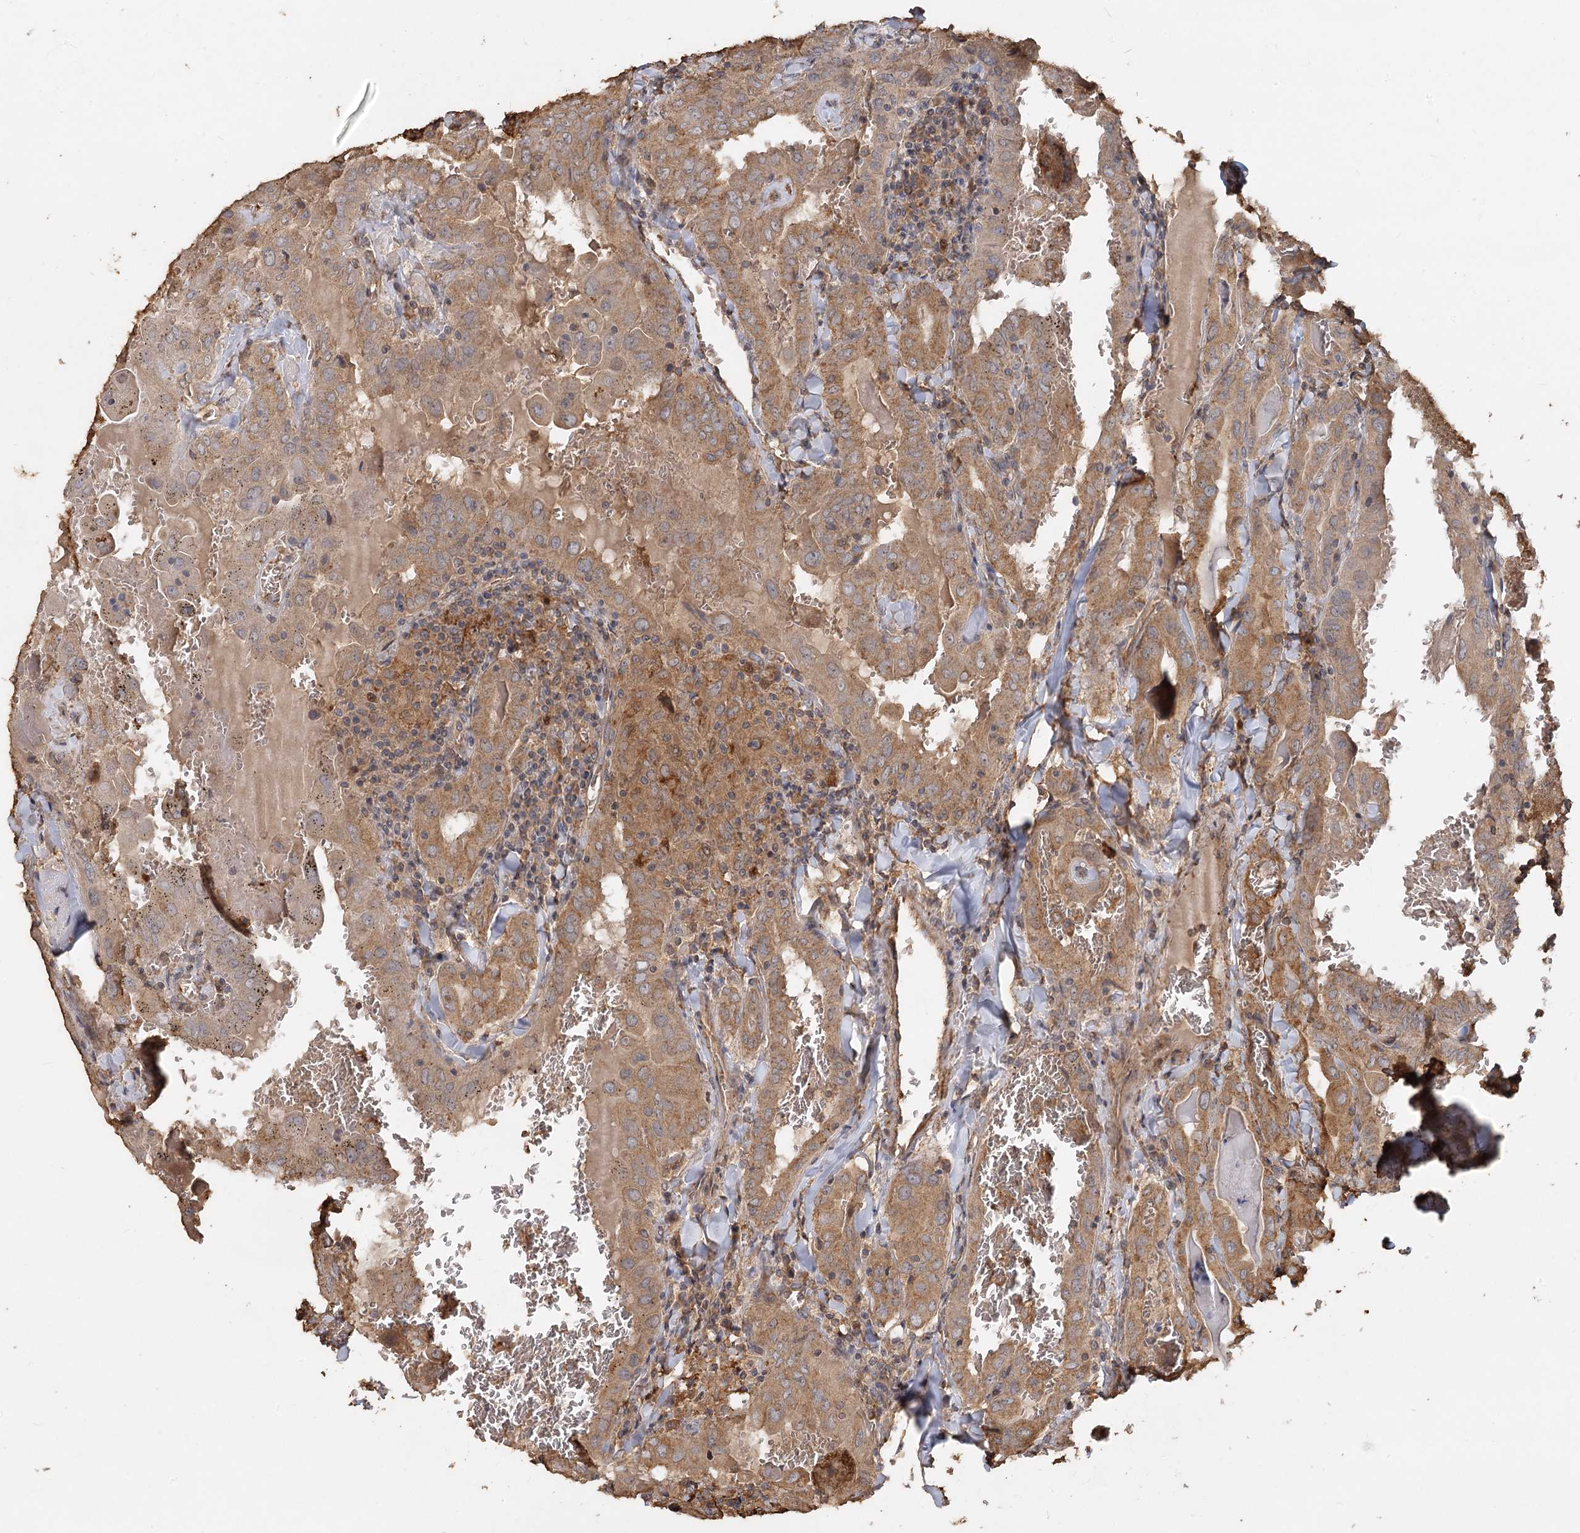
{"staining": {"intensity": "moderate", "quantity": ">75%", "location": "cytoplasmic/membranous"}, "tissue": "thyroid cancer", "cell_type": "Tumor cells", "image_type": "cancer", "snomed": [{"axis": "morphology", "description": "Papillary adenocarcinoma, NOS"}, {"axis": "topography", "description": "Thyroid gland"}], "caption": "This is an image of immunohistochemistry (IHC) staining of papillary adenocarcinoma (thyroid), which shows moderate staining in the cytoplasmic/membranous of tumor cells.", "gene": "PIK3C2A", "patient": {"sex": "female", "age": 72}}